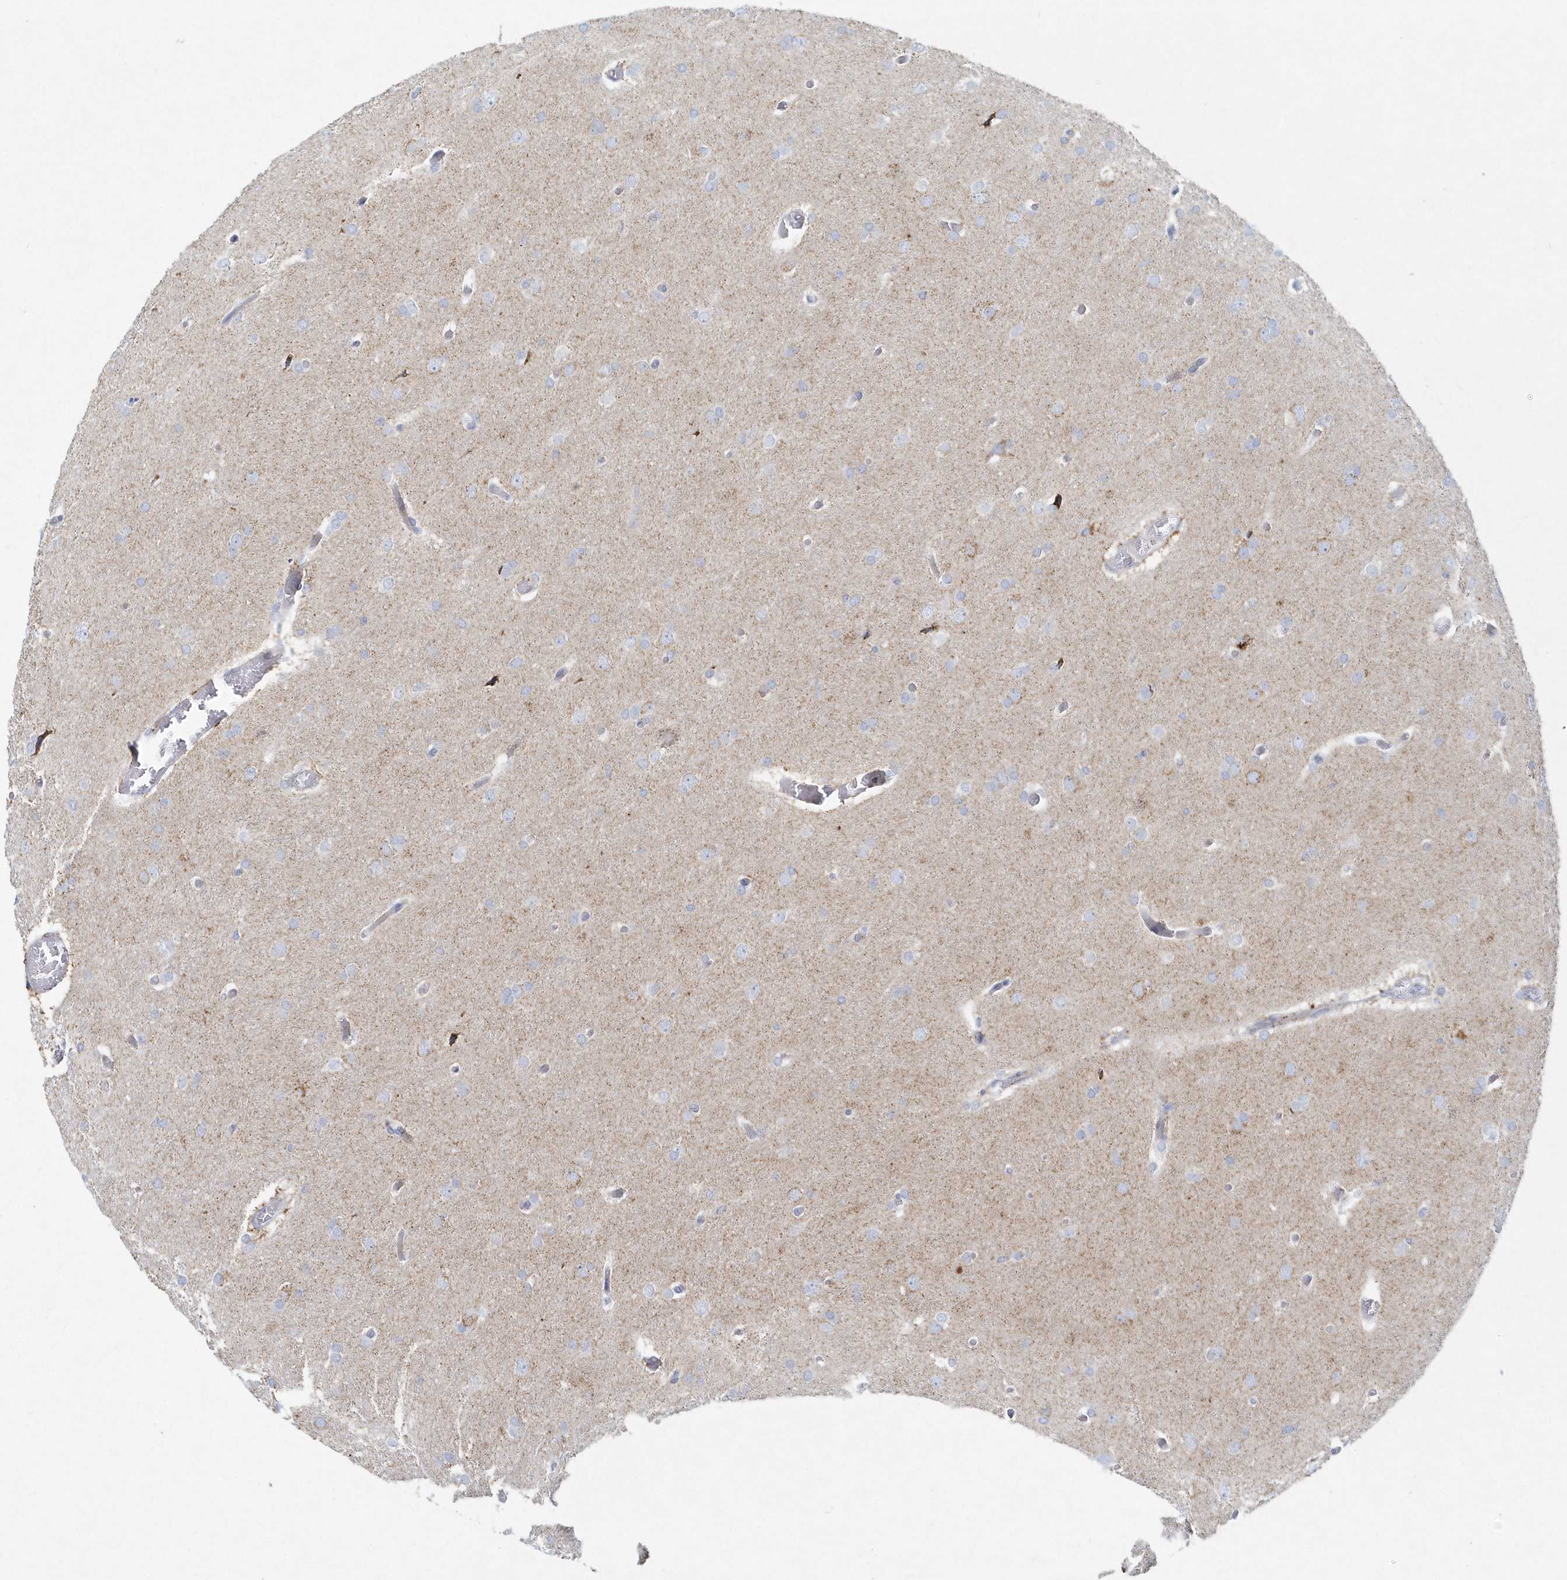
{"staining": {"intensity": "negative", "quantity": "none", "location": "none"}, "tissue": "glioma", "cell_type": "Tumor cells", "image_type": "cancer", "snomed": [{"axis": "morphology", "description": "Glioma, malignant, High grade"}, {"axis": "topography", "description": "Cerebral cortex"}], "caption": "This is an immunohistochemistry micrograph of human malignant high-grade glioma. There is no staining in tumor cells.", "gene": "DNAH1", "patient": {"sex": "female", "age": 36}}